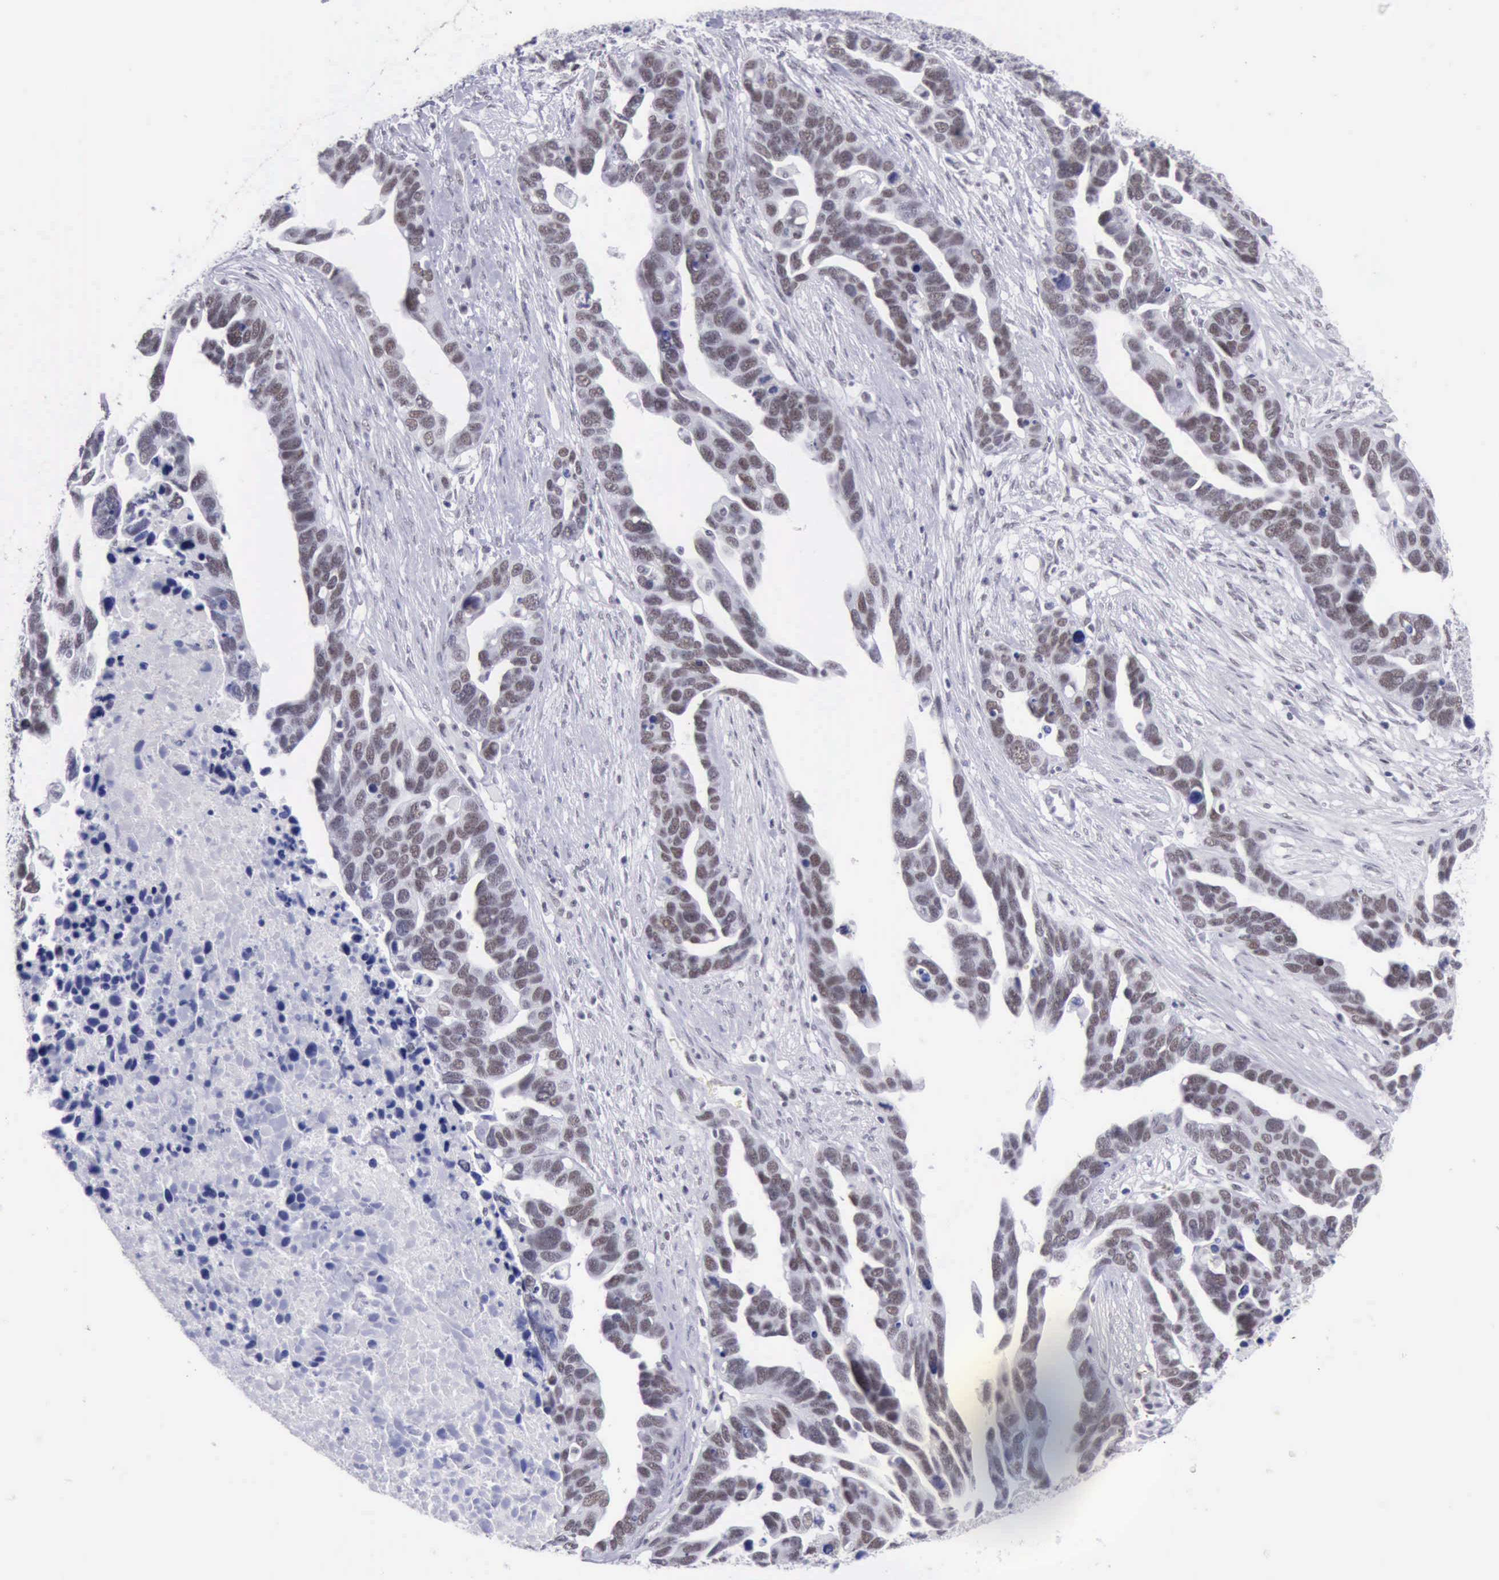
{"staining": {"intensity": "weak", "quantity": "25%-75%", "location": "nuclear"}, "tissue": "ovarian cancer", "cell_type": "Tumor cells", "image_type": "cancer", "snomed": [{"axis": "morphology", "description": "Cystadenocarcinoma, serous, NOS"}, {"axis": "topography", "description": "Ovary"}], "caption": "Serous cystadenocarcinoma (ovarian) stained for a protein reveals weak nuclear positivity in tumor cells.", "gene": "EP300", "patient": {"sex": "female", "age": 54}}